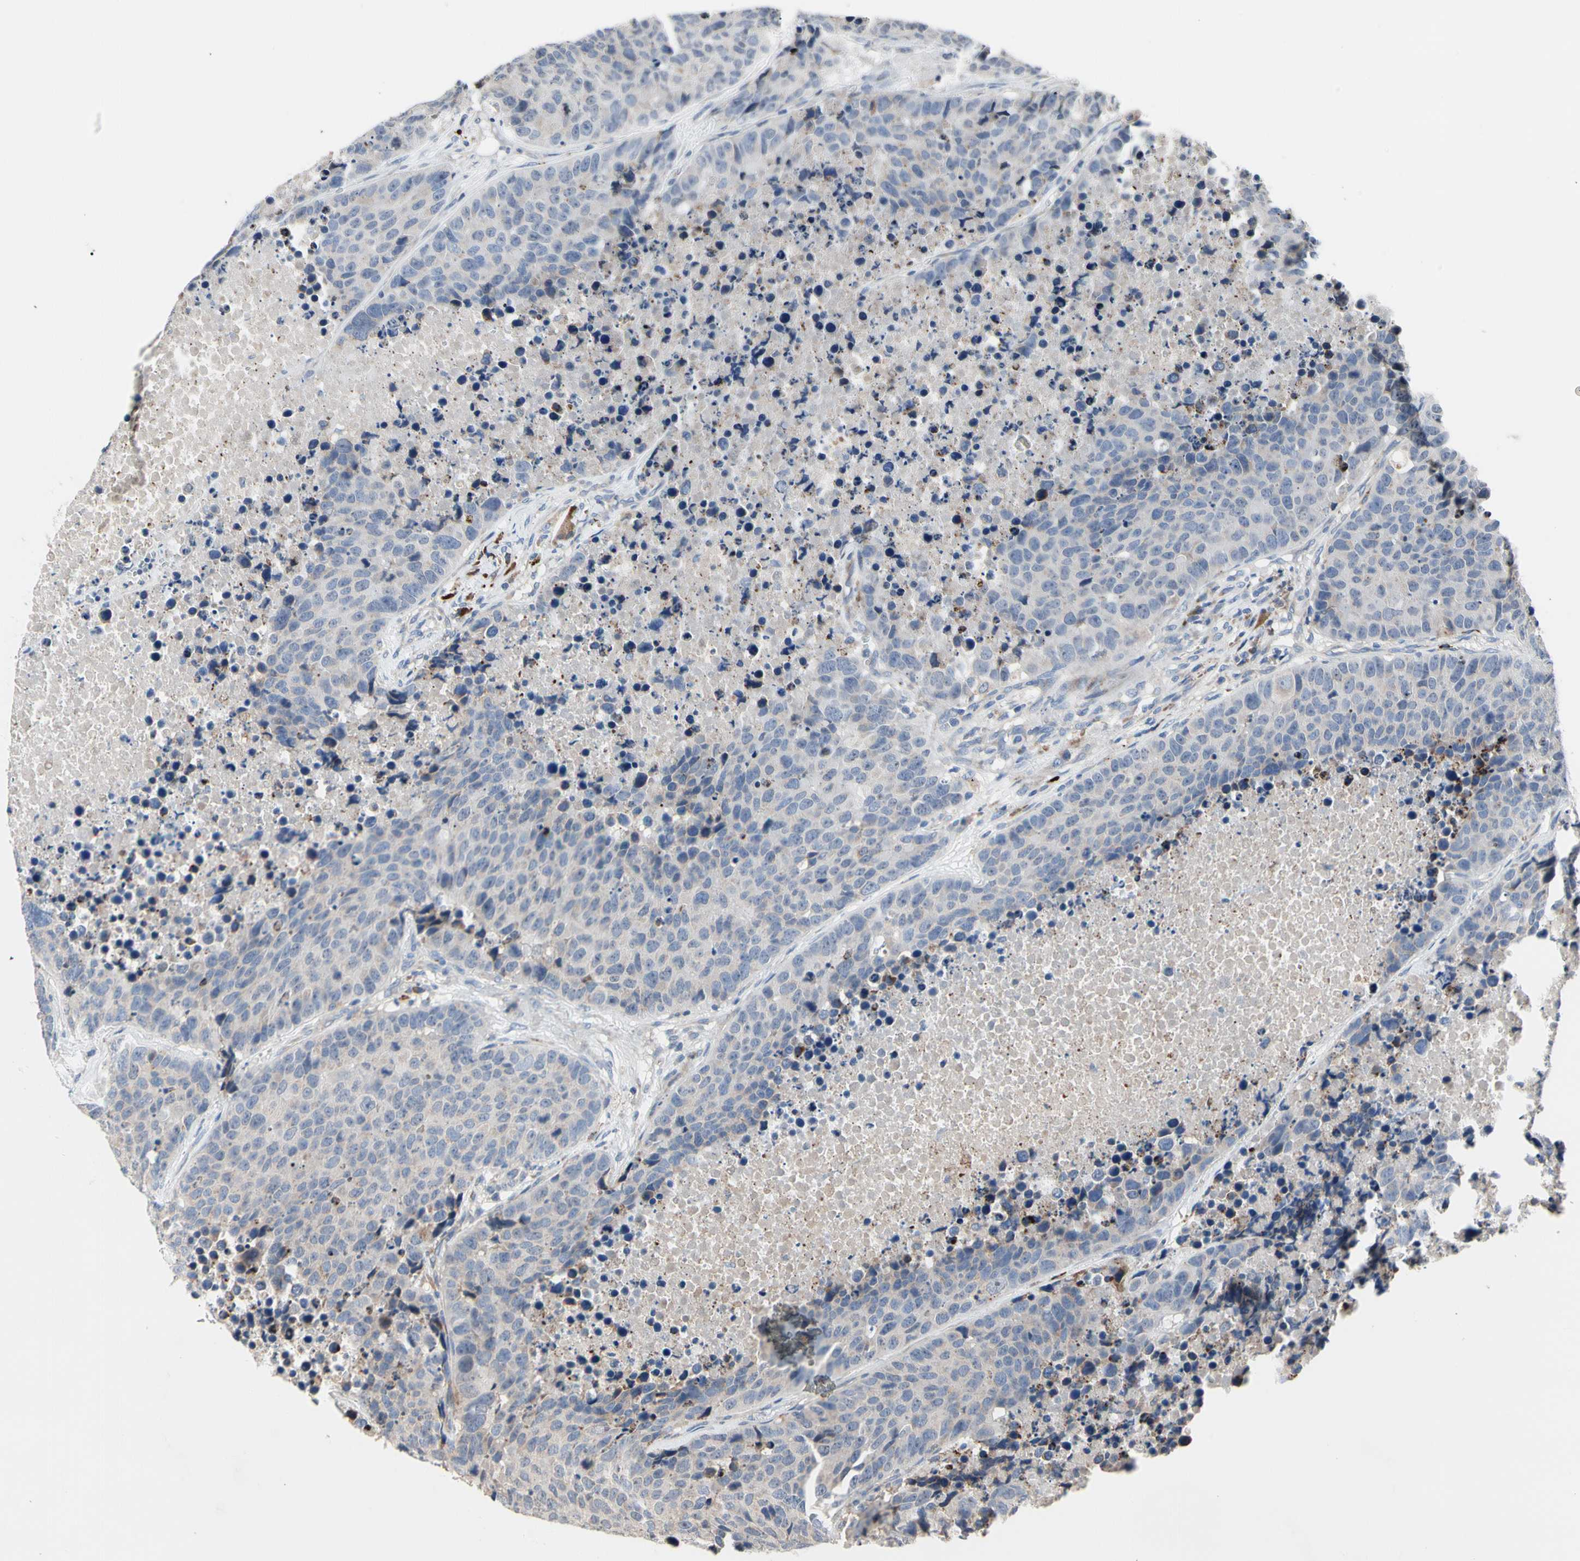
{"staining": {"intensity": "negative", "quantity": "none", "location": "none"}, "tissue": "carcinoid", "cell_type": "Tumor cells", "image_type": "cancer", "snomed": [{"axis": "morphology", "description": "Carcinoid, malignant, NOS"}, {"axis": "topography", "description": "Lung"}], "caption": "IHC image of neoplastic tissue: carcinoid stained with DAB displays no significant protein staining in tumor cells.", "gene": "MMEL1", "patient": {"sex": "male", "age": 60}}